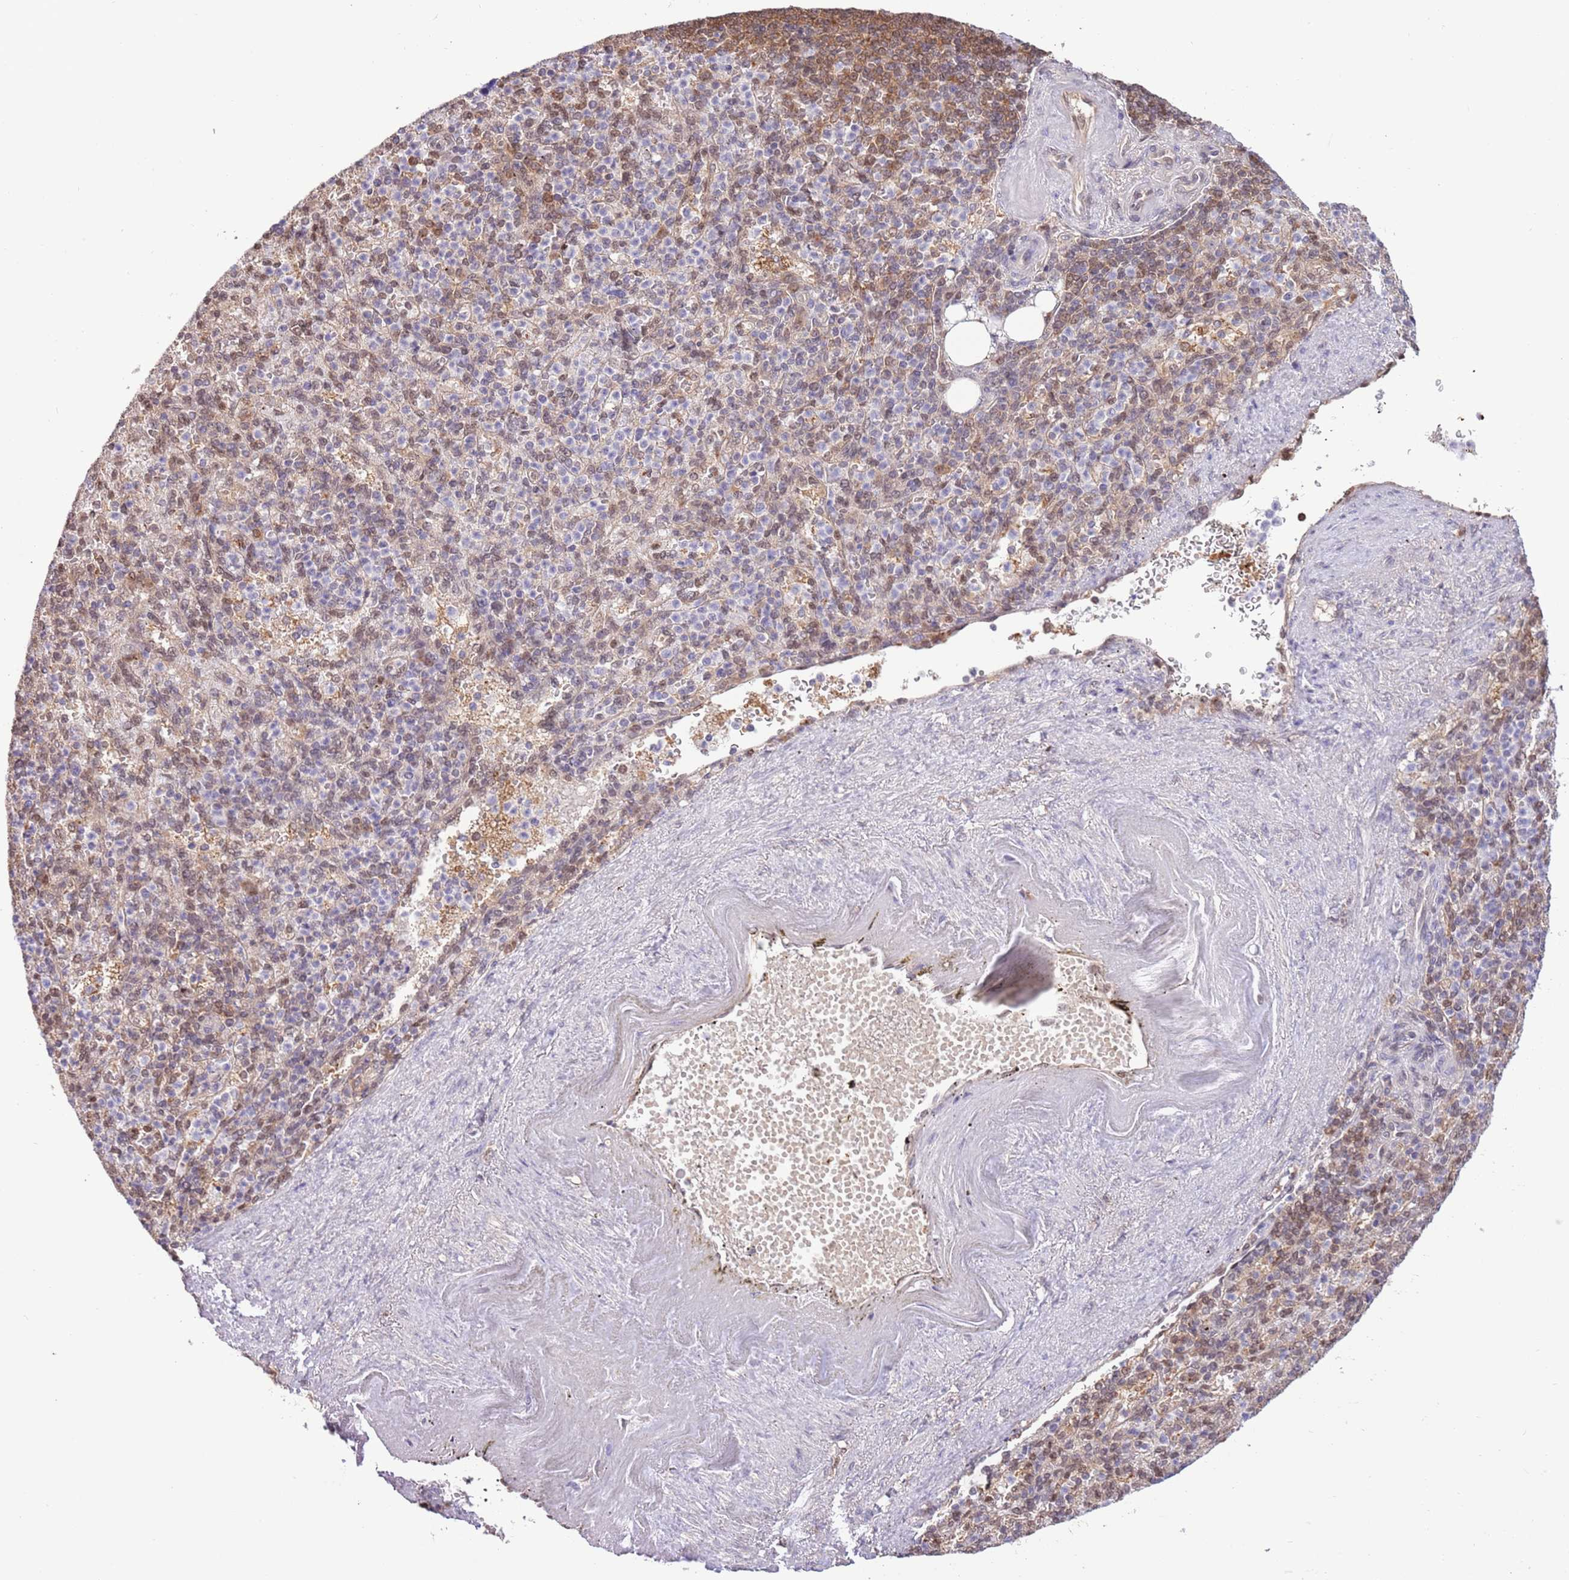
{"staining": {"intensity": "moderate", "quantity": "<25%", "location": "cytoplasmic/membranous"}, "tissue": "spleen", "cell_type": "Cells in red pulp", "image_type": "normal", "snomed": [{"axis": "morphology", "description": "Normal tissue, NOS"}, {"axis": "topography", "description": "Spleen"}], "caption": "Immunohistochemistry (IHC) (DAB) staining of normal human spleen demonstrates moderate cytoplasmic/membranous protein staining in about <25% of cells in red pulp.", "gene": "NSFL1C", "patient": {"sex": "female", "age": 74}}